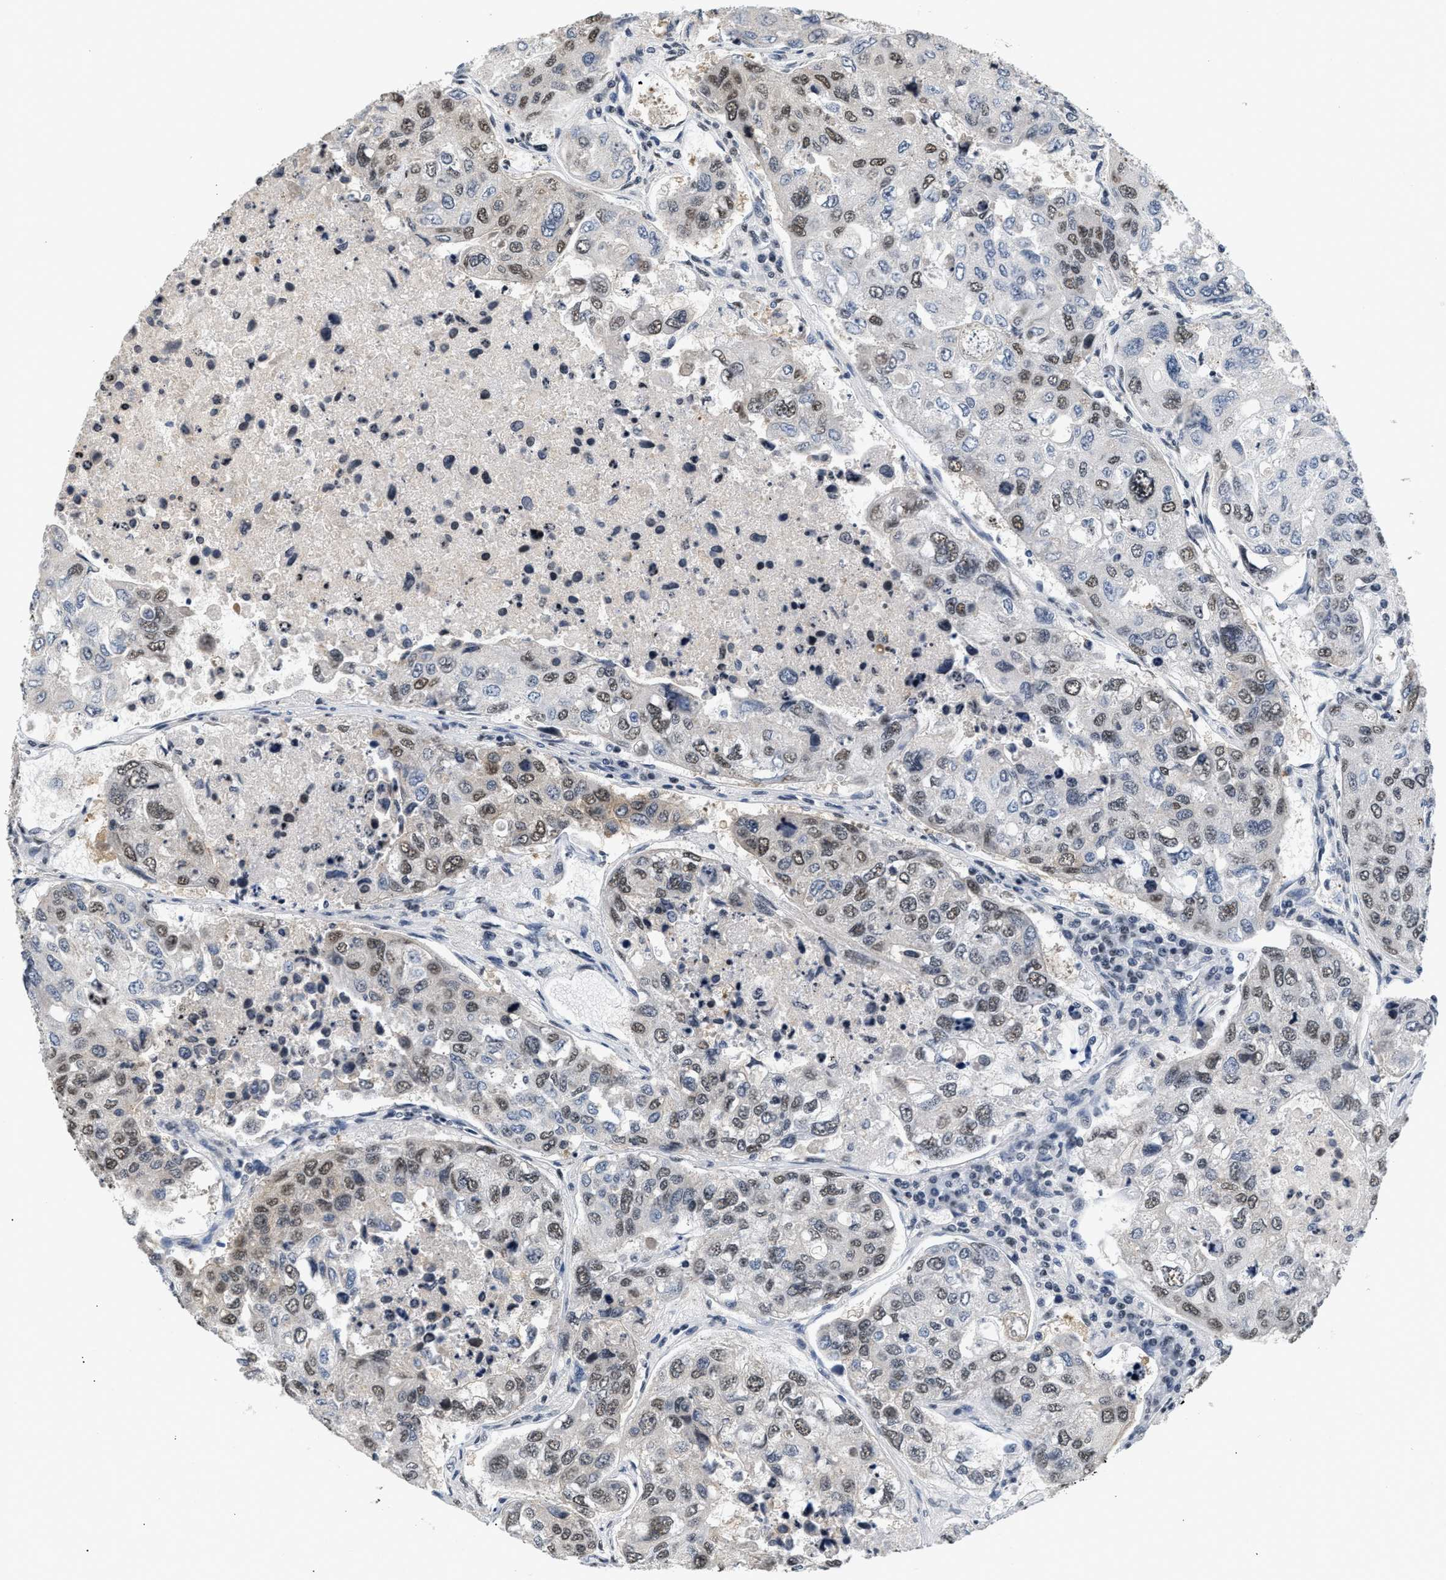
{"staining": {"intensity": "weak", "quantity": ">75%", "location": "nuclear"}, "tissue": "urothelial cancer", "cell_type": "Tumor cells", "image_type": "cancer", "snomed": [{"axis": "morphology", "description": "Urothelial carcinoma, High grade"}, {"axis": "topography", "description": "Lymph node"}, {"axis": "topography", "description": "Urinary bladder"}], "caption": "Weak nuclear staining for a protein is seen in about >75% of tumor cells of urothelial carcinoma (high-grade) using immunohistochemistry.", "gene": "RAF1", "patient": {"sex": "male", "age": 51}}